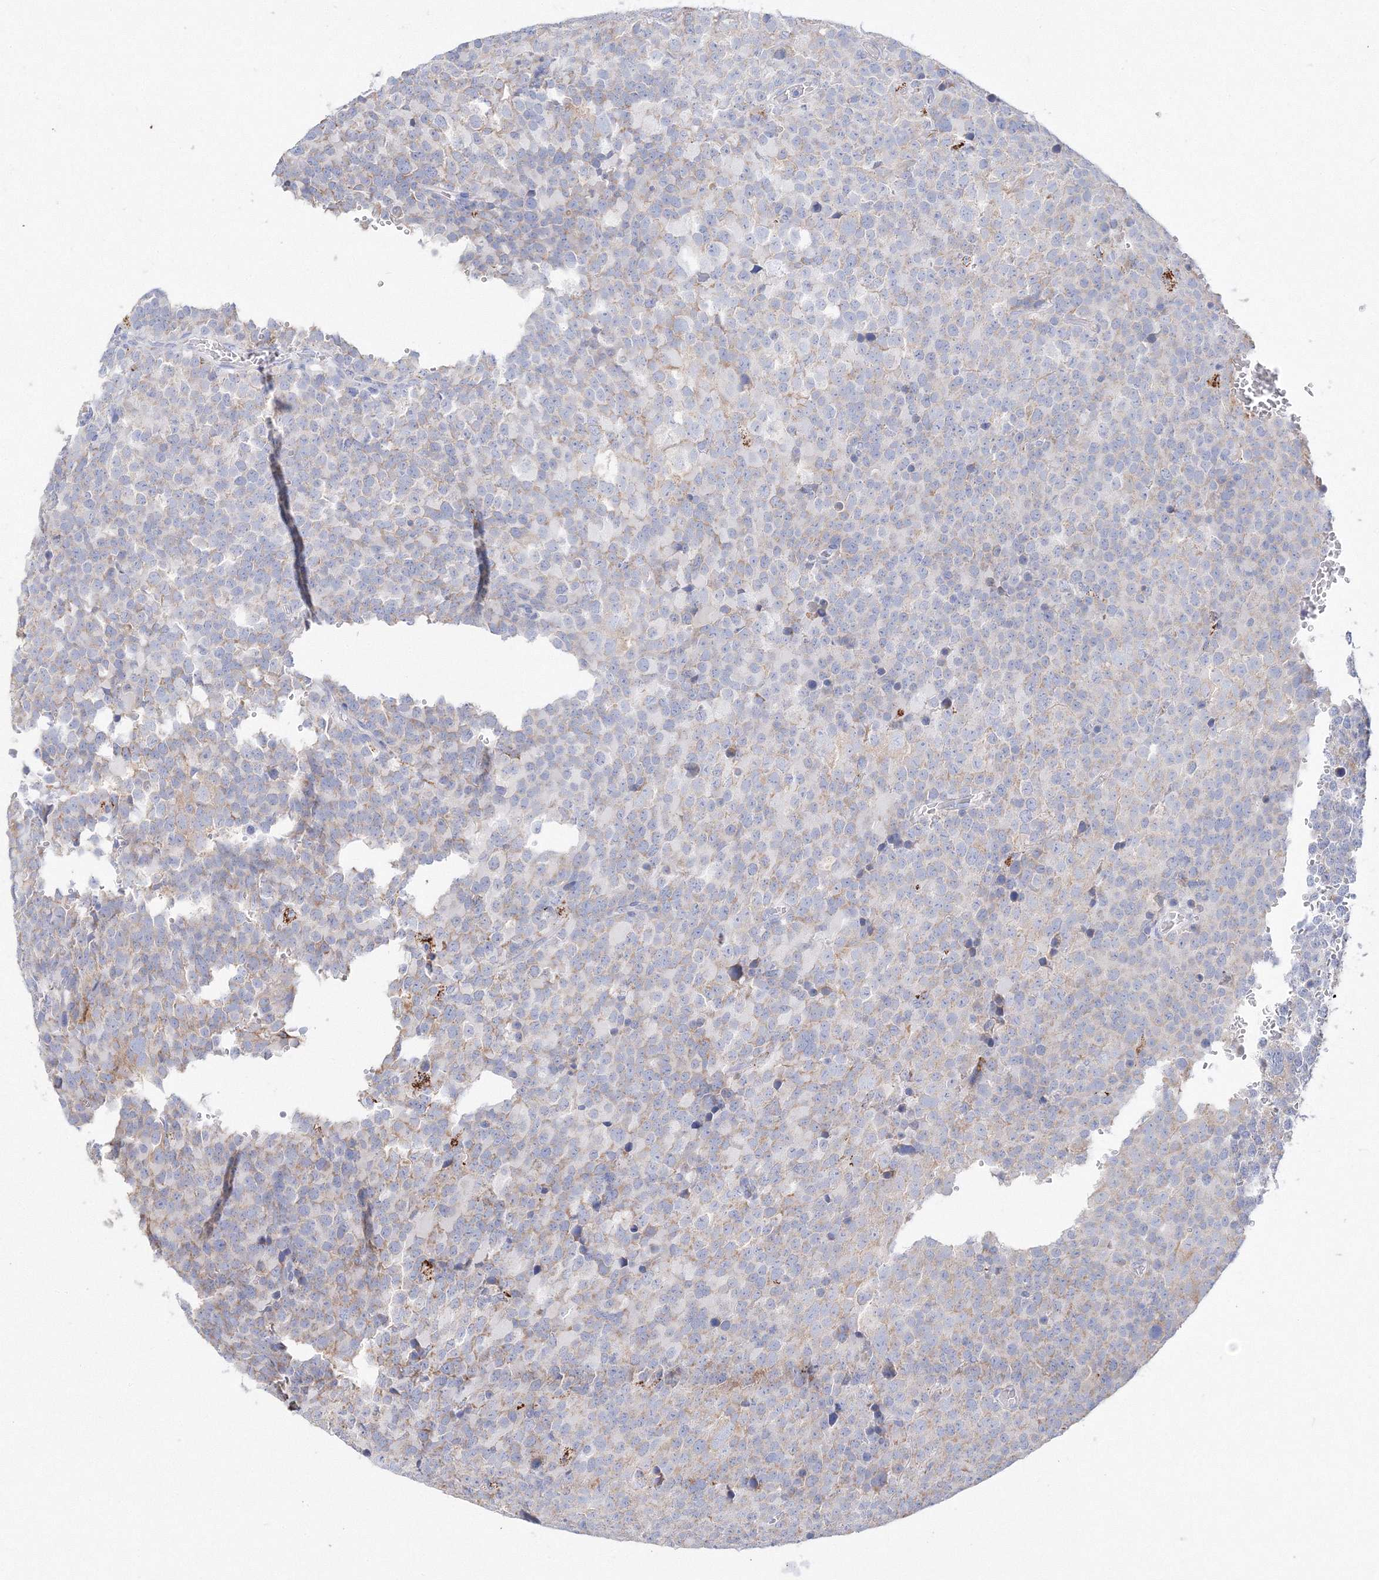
{"staining": {"intensity": "weak", "quantity": "25%-75%", "location": "cytoplasmic/membranous"}, "tissue": "testis cancer", "cell_type": "Tumor cells", "image_type": "cancer", "snomed": [{"axis": "morphology", "description": "Seminoma, NOS"}, {"axis": "topography", "description": "Testis"}], "caption": "A high-resolution micrograph shows immunohistochemistry staining of testis seminoma, which exhibits weak cytoplasmic/membranous staining in approximately 25%-75% of tumor cells. The staining was performed using DAB (3,3'-diaminobenzidine) to visualize the protein expression in brown, while the nuclei were stained in blue with hematoxylin (Magnification: 20x).", "gene": "MERTK", "patient": {"sex": "male", "age": 71}}